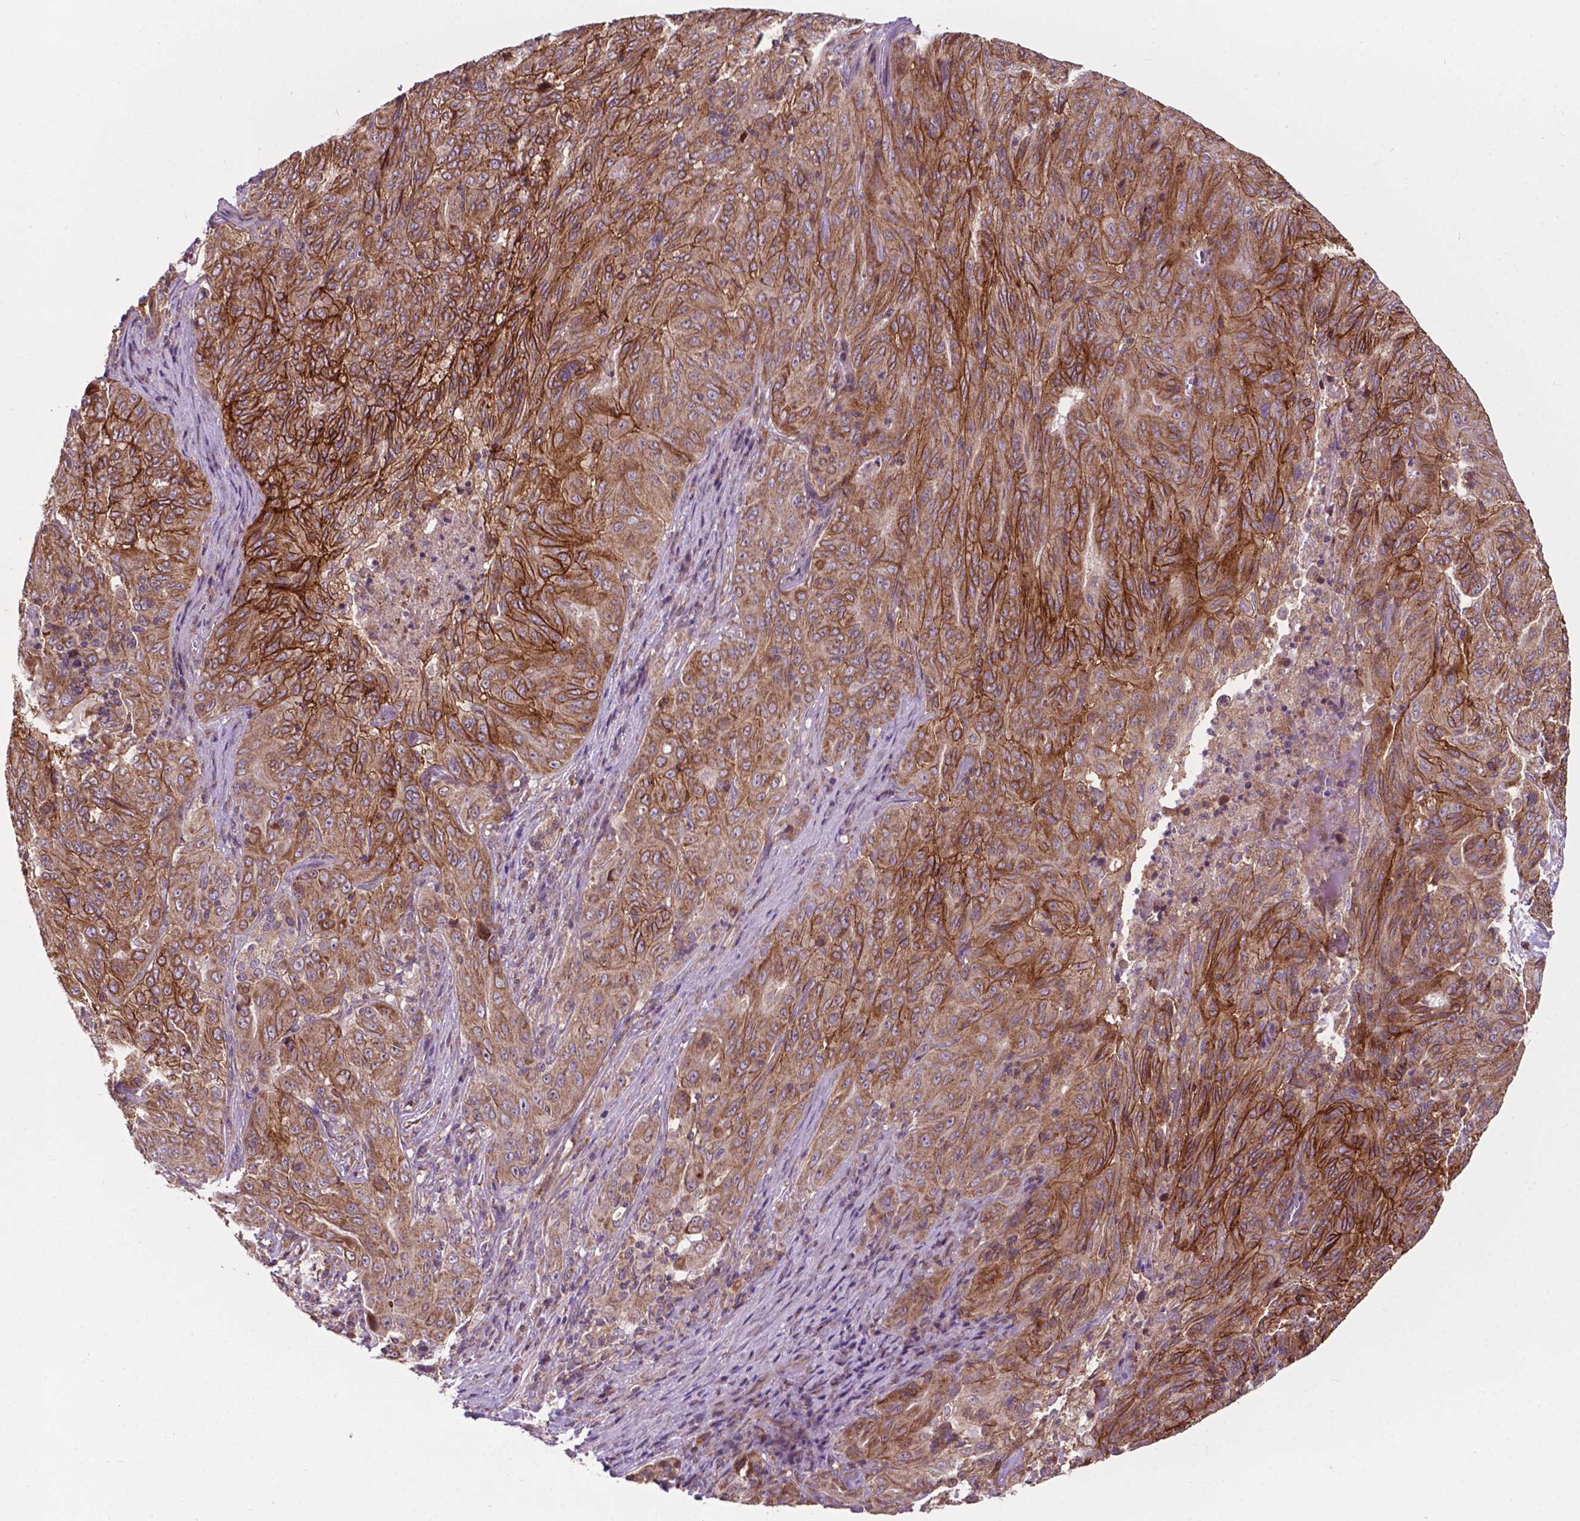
{"staining": {"intensity": "strong", "quantity": "25%-75%", "location": "cytoplasmic/membranous"}, "tissue": "pancreatic cancer", "cell_type": "Tumor cells", "image_type": "cancer", "snomed": [{"axis": "morphology", "description": "Adenocarcinoma, NOS"}, {"axis": "topography", "description": "Pancreas"}], "caption": "Protein staining displays strong cytoplasmic/membranous staining in approximately 25%-75% of tumor cells in pancreatic cancer.", "gene": "SPNS2", "patient": {"sex": "male", "age": 63}}